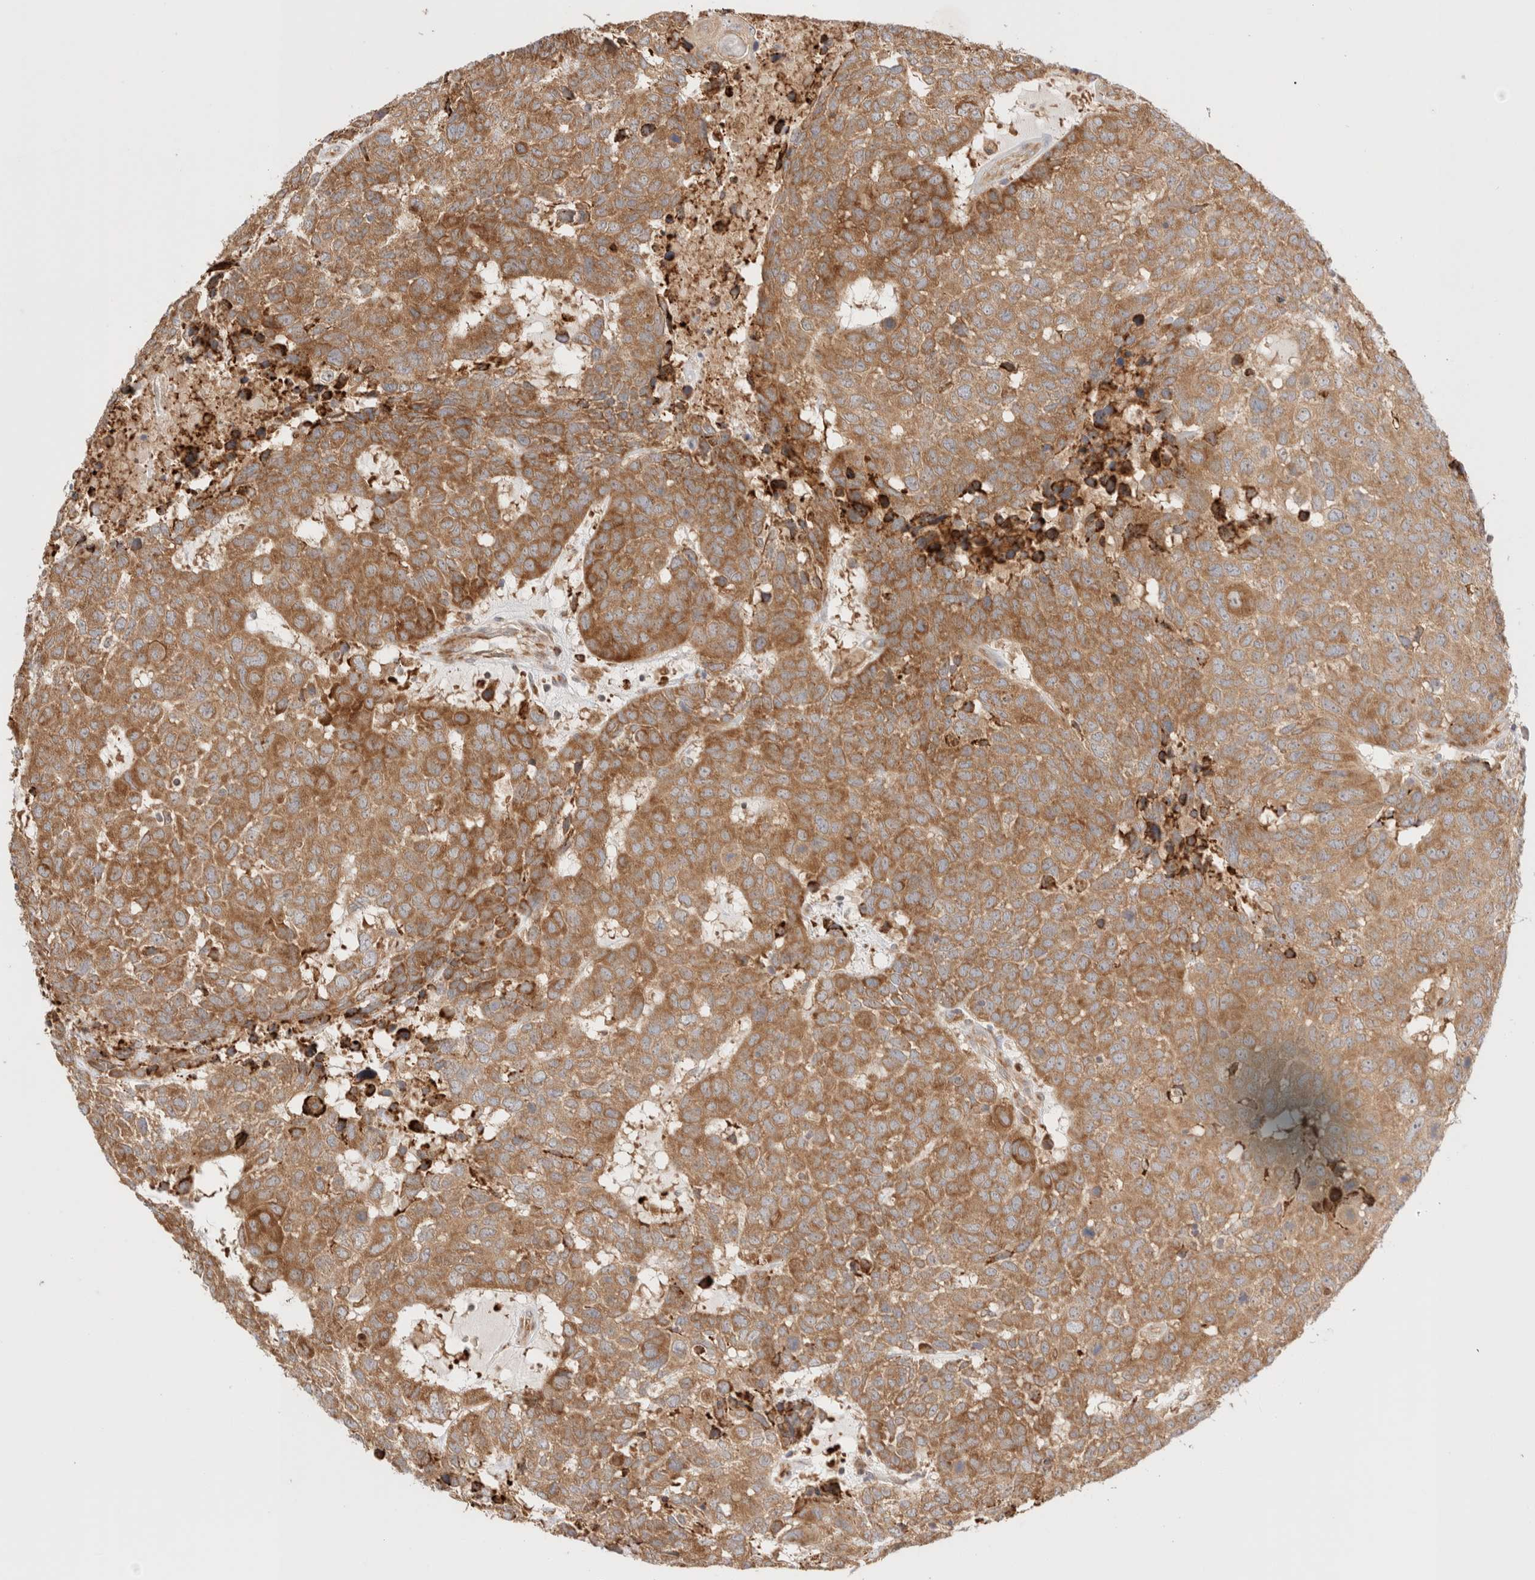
{"staining": {"intensity": "moderate", "quantity": ">75%", "location": "cytoplasmic/membranous"}, "tissue": "head and neck cancer", "cell_type": "Tumor cells", "image_type": "cancer", "snomed": [{"axis": "morphology", "description": "Squamous cell carcinoma, NOS"}, {"axis": "topography", "description": "Head-Neck"}], "caption": "A brown stain labels moderate cytoplasmic/membranous positivity of a protein in head and neck cancer tumor cells.", "gene": "UTS2B", "patient": {"sex": "male", "age": 66}}